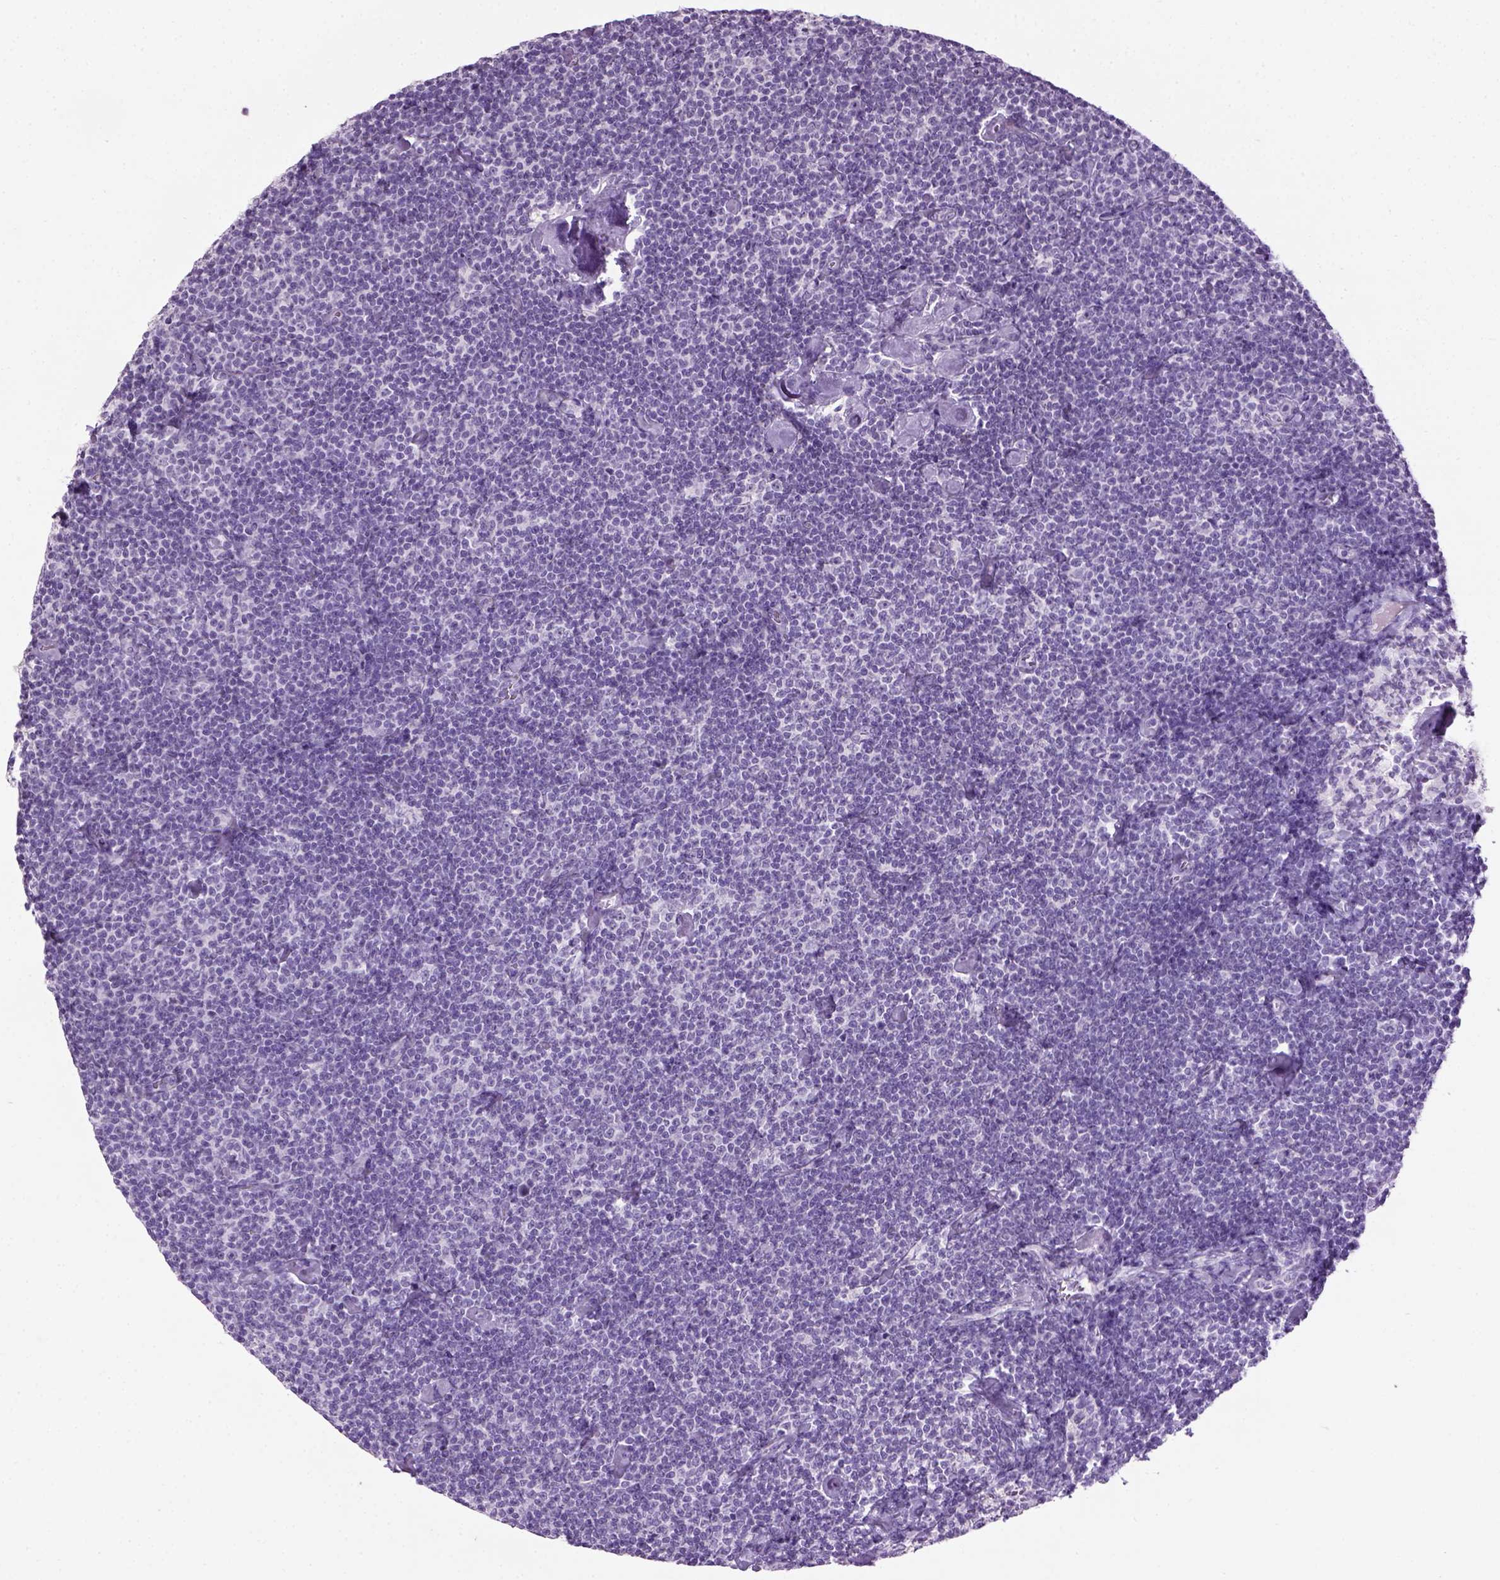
{"staining": {"intensity": "negative", "quantity": "none", "location": "none"}, "tissue": "lymphoma", "cell_type": "Tumor cells", "image_type": "cancer", "snomed": [{"axis": "morphology", "description": "Malignant lymphoma, non-Hodgkin's type, Low grade"}, {"axis": "topography", "description": "Lymph node"}], "caption": "Low-grade malignant lymphoma, non-Hodgkin's type was stained to show a protein in brown. There is no significant expression in tumor cells.", "gene": "GABRB2", "patient": {"sex": "male", "age": 81}}